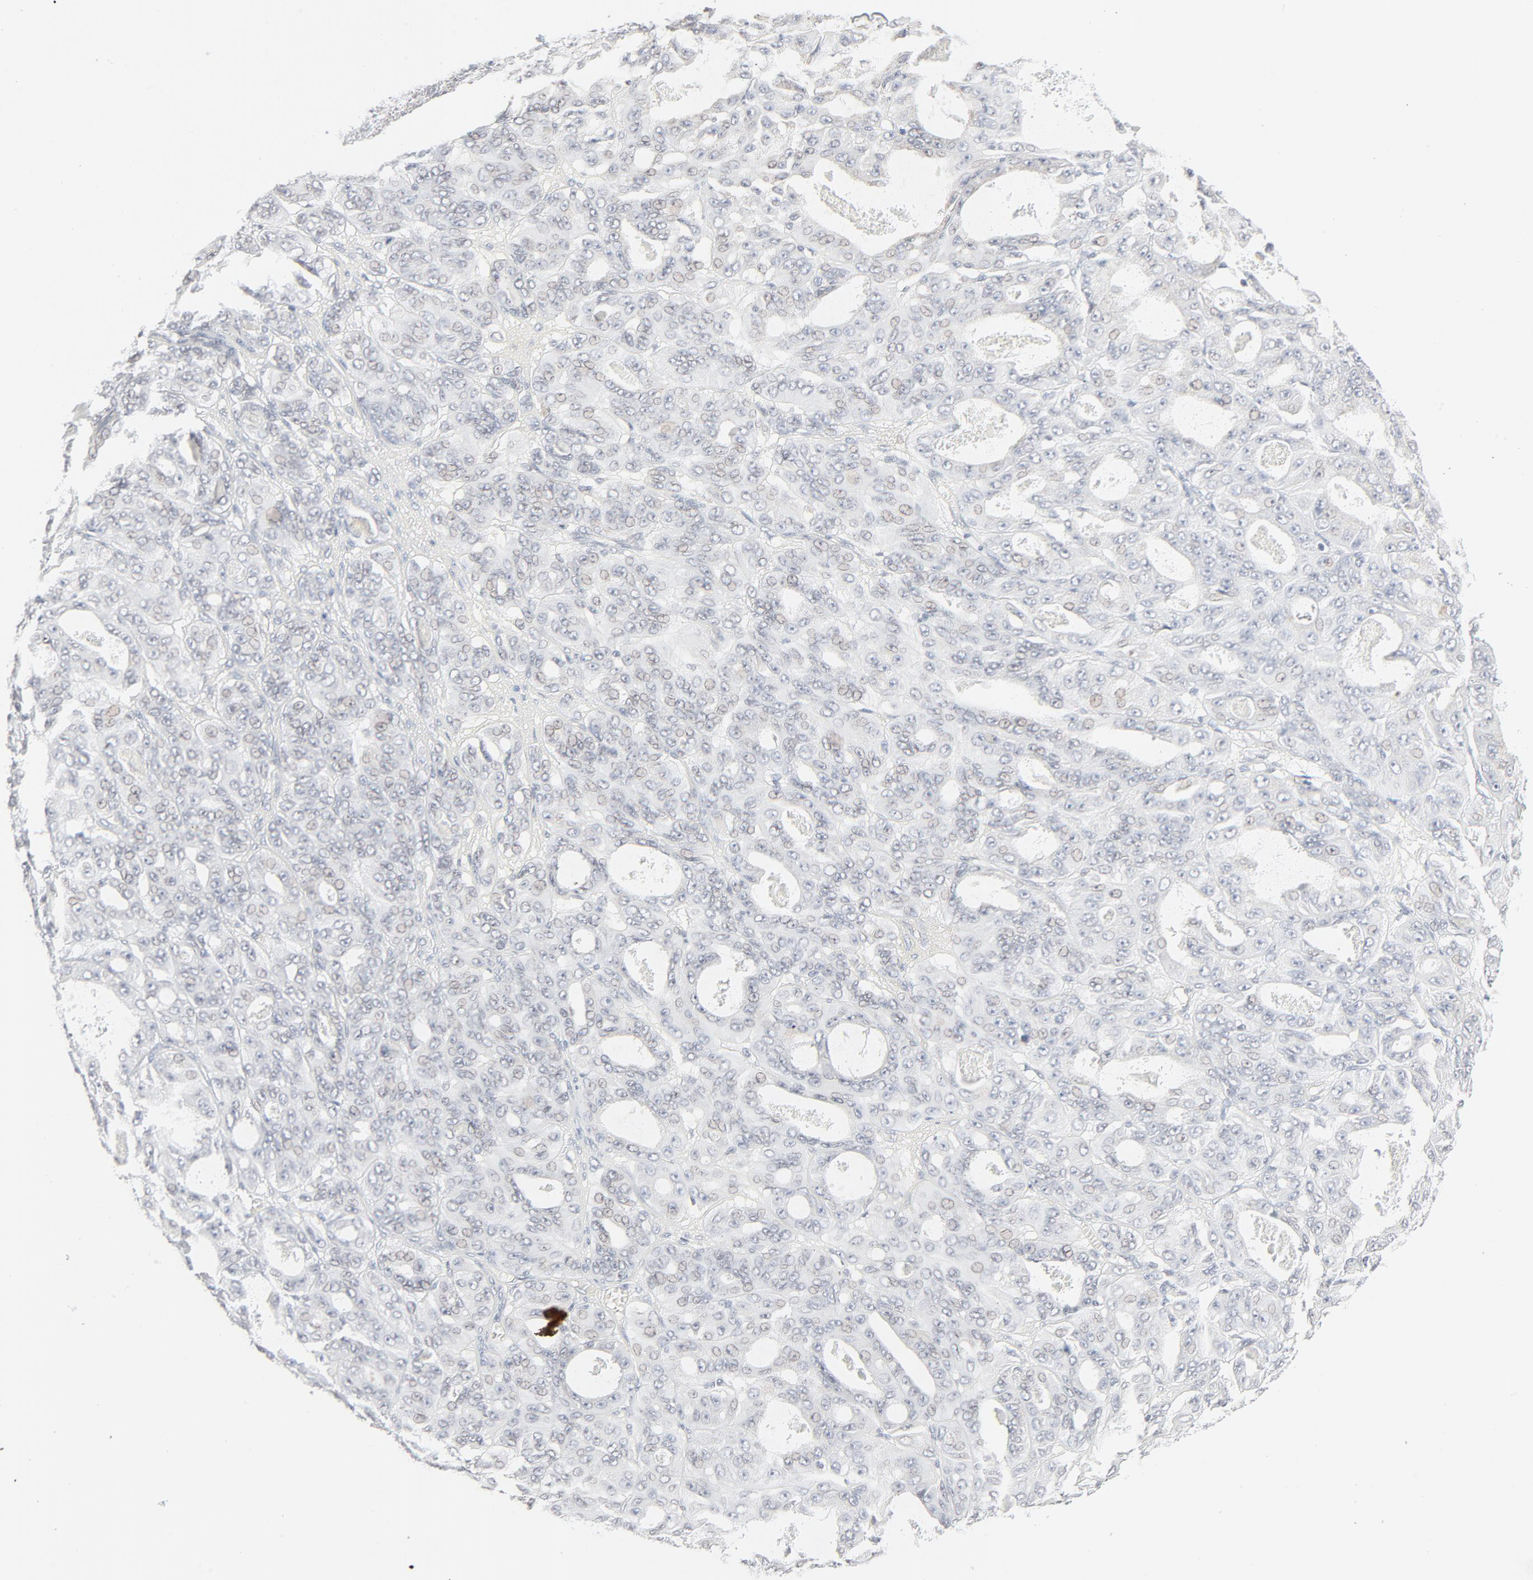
{"staining": {"intensity": "negative", "quantity": "none", "location": "none"}, "tissue": "ovarian cancer", "cell_type": "Tumor cells", "image_type": "cancer", "snomed": [{"axis": "morphology", "description": "Carcinoma, endometroid"}, {"axis": "topography", "description": "Ovary"}], "caption": "Immunohistochemistry (IHC) image of ovarian cancer stained for a protein (brown), which shows no staining in tumor cells.", "gene": "MAD1L1", "patient": {"sex": "female", "age": 61}}